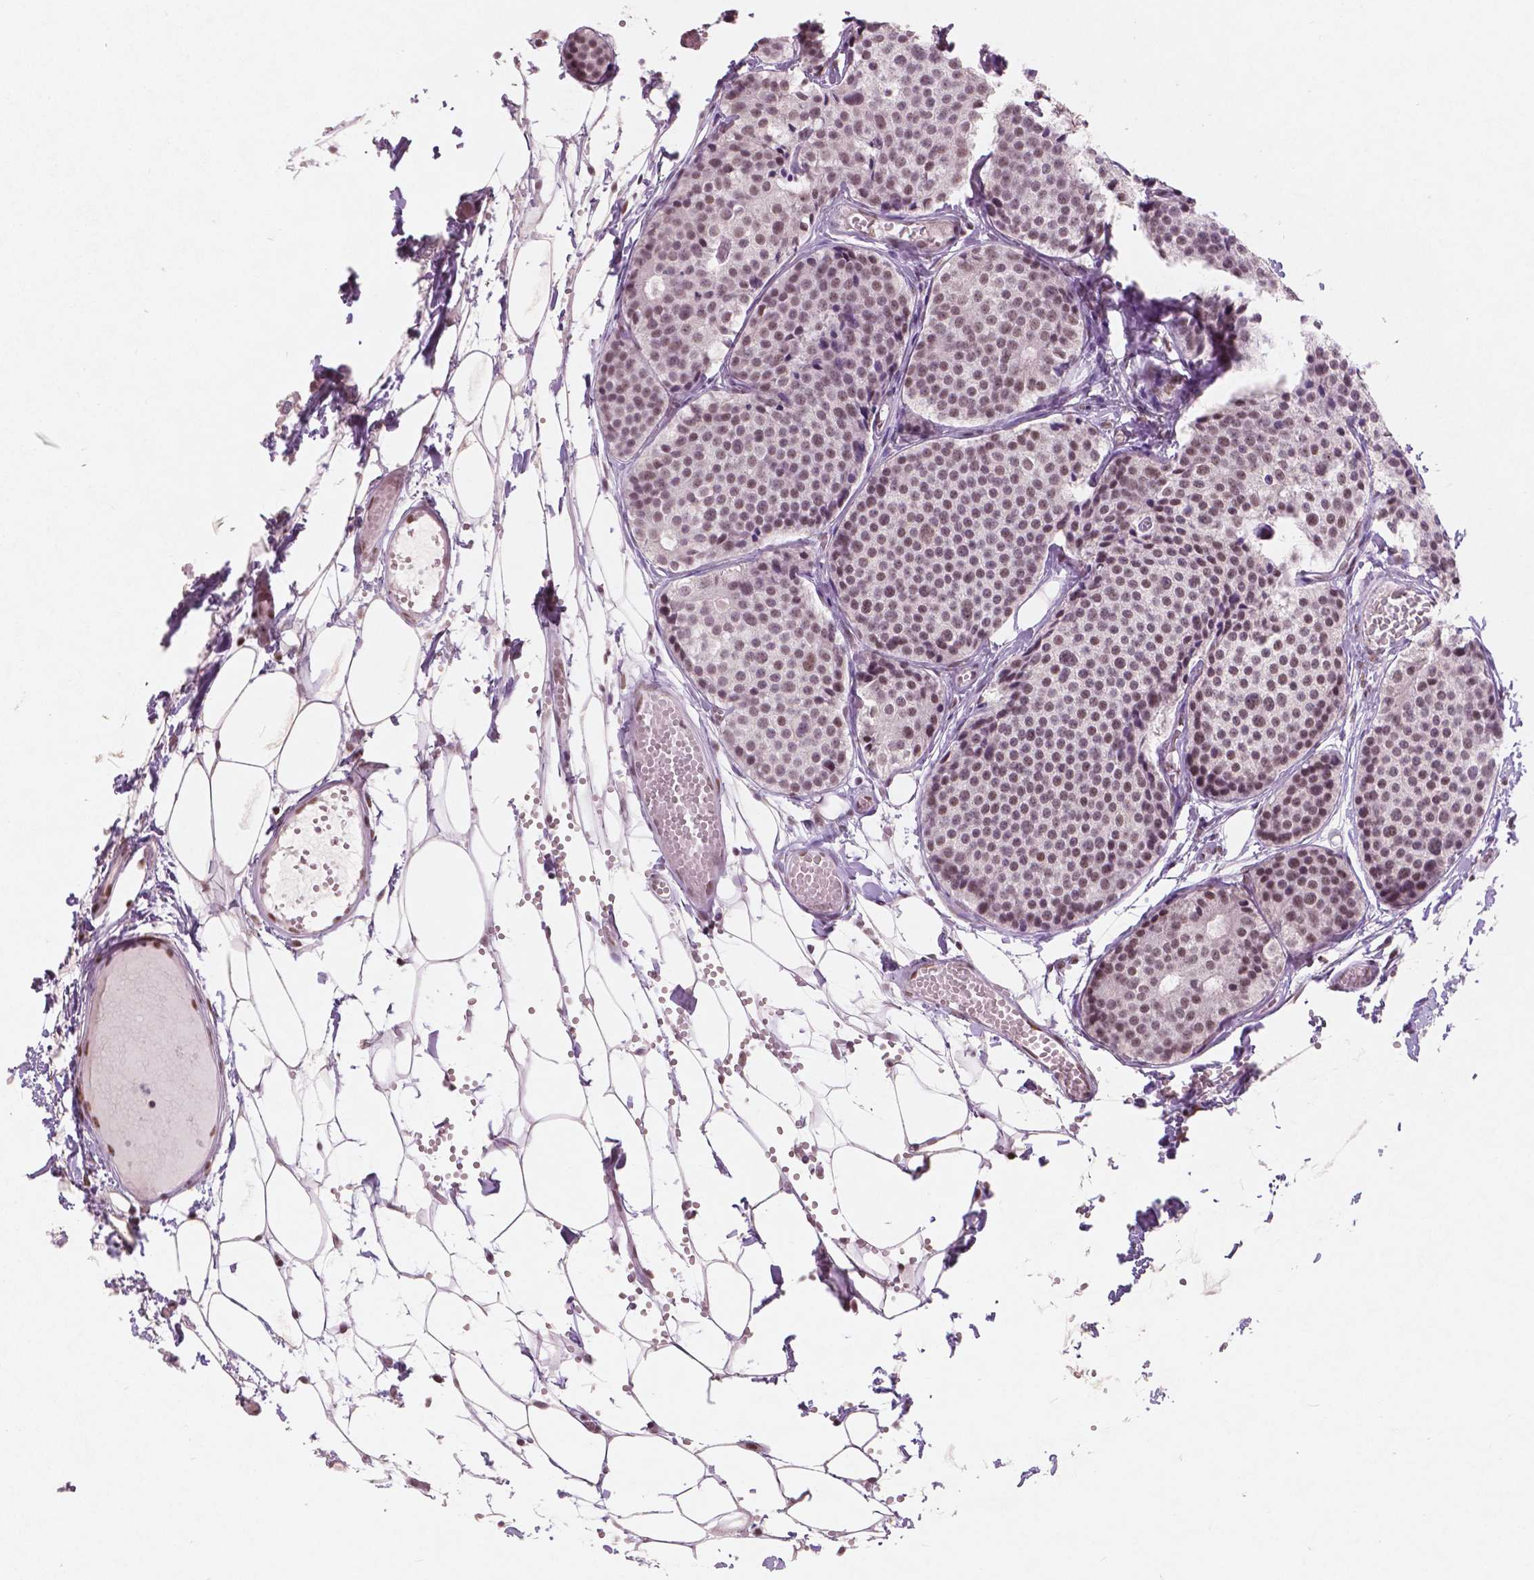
{"staining": {"intensity": "moderate", "quantity": ">75%", "location": "nuclear"}, "tissue": "carcinoid", "cell_type": "Tumor cells", "image_type": "cancer", "snomed": [{"axis": "morphology", "description": "Carcinoid, malignant, NOS"}, {"axis": "topography", "description": "Small intestine"}], "caption": "DAB immunohistochemical staining of carcinoid exhibits moderate nuclear protein staining in about >75% of tumor cells.", "gene": "BRD4", "patient": {"sex": "female", "age": 65}}